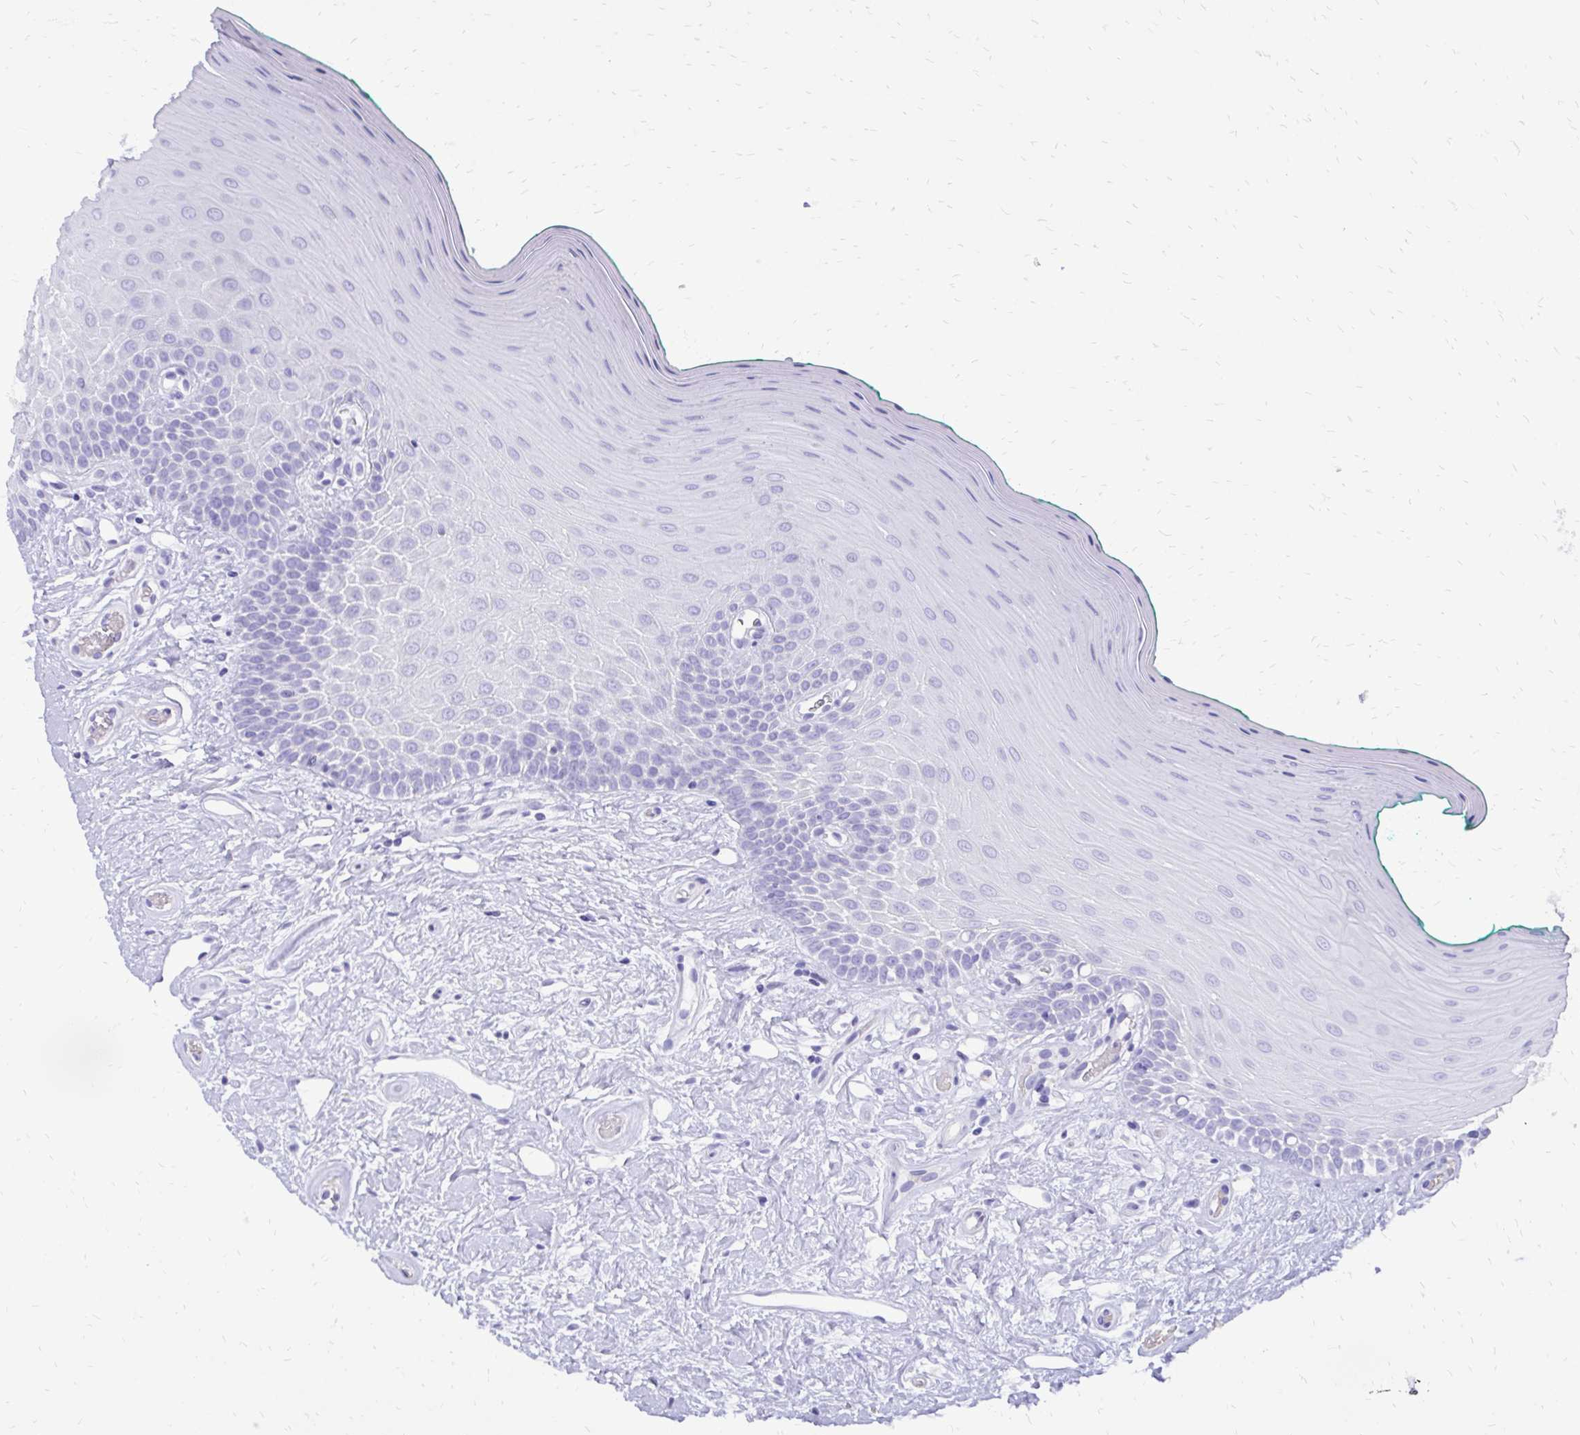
{"staining": {"intensity": "negative", "quantity": "none", "location": "none"}, "tissue": "oral mucosa", "cell_type": "Squamous epithelial cells", "image_type": "normal", "snomed": [{"axis": "morphology", "description": "Normal tissue, NOS"}, {"axis": "topography", "description": "Oral tissue"}], "caption": "Immunohistochemistry (IHC) photomicrograph of benign human oral mucosa stained for a protein (brown), which reveals no staining in squamous epithelial cells.", "gene": "CAT", "patient": {"sex": "female", "age": 40}}